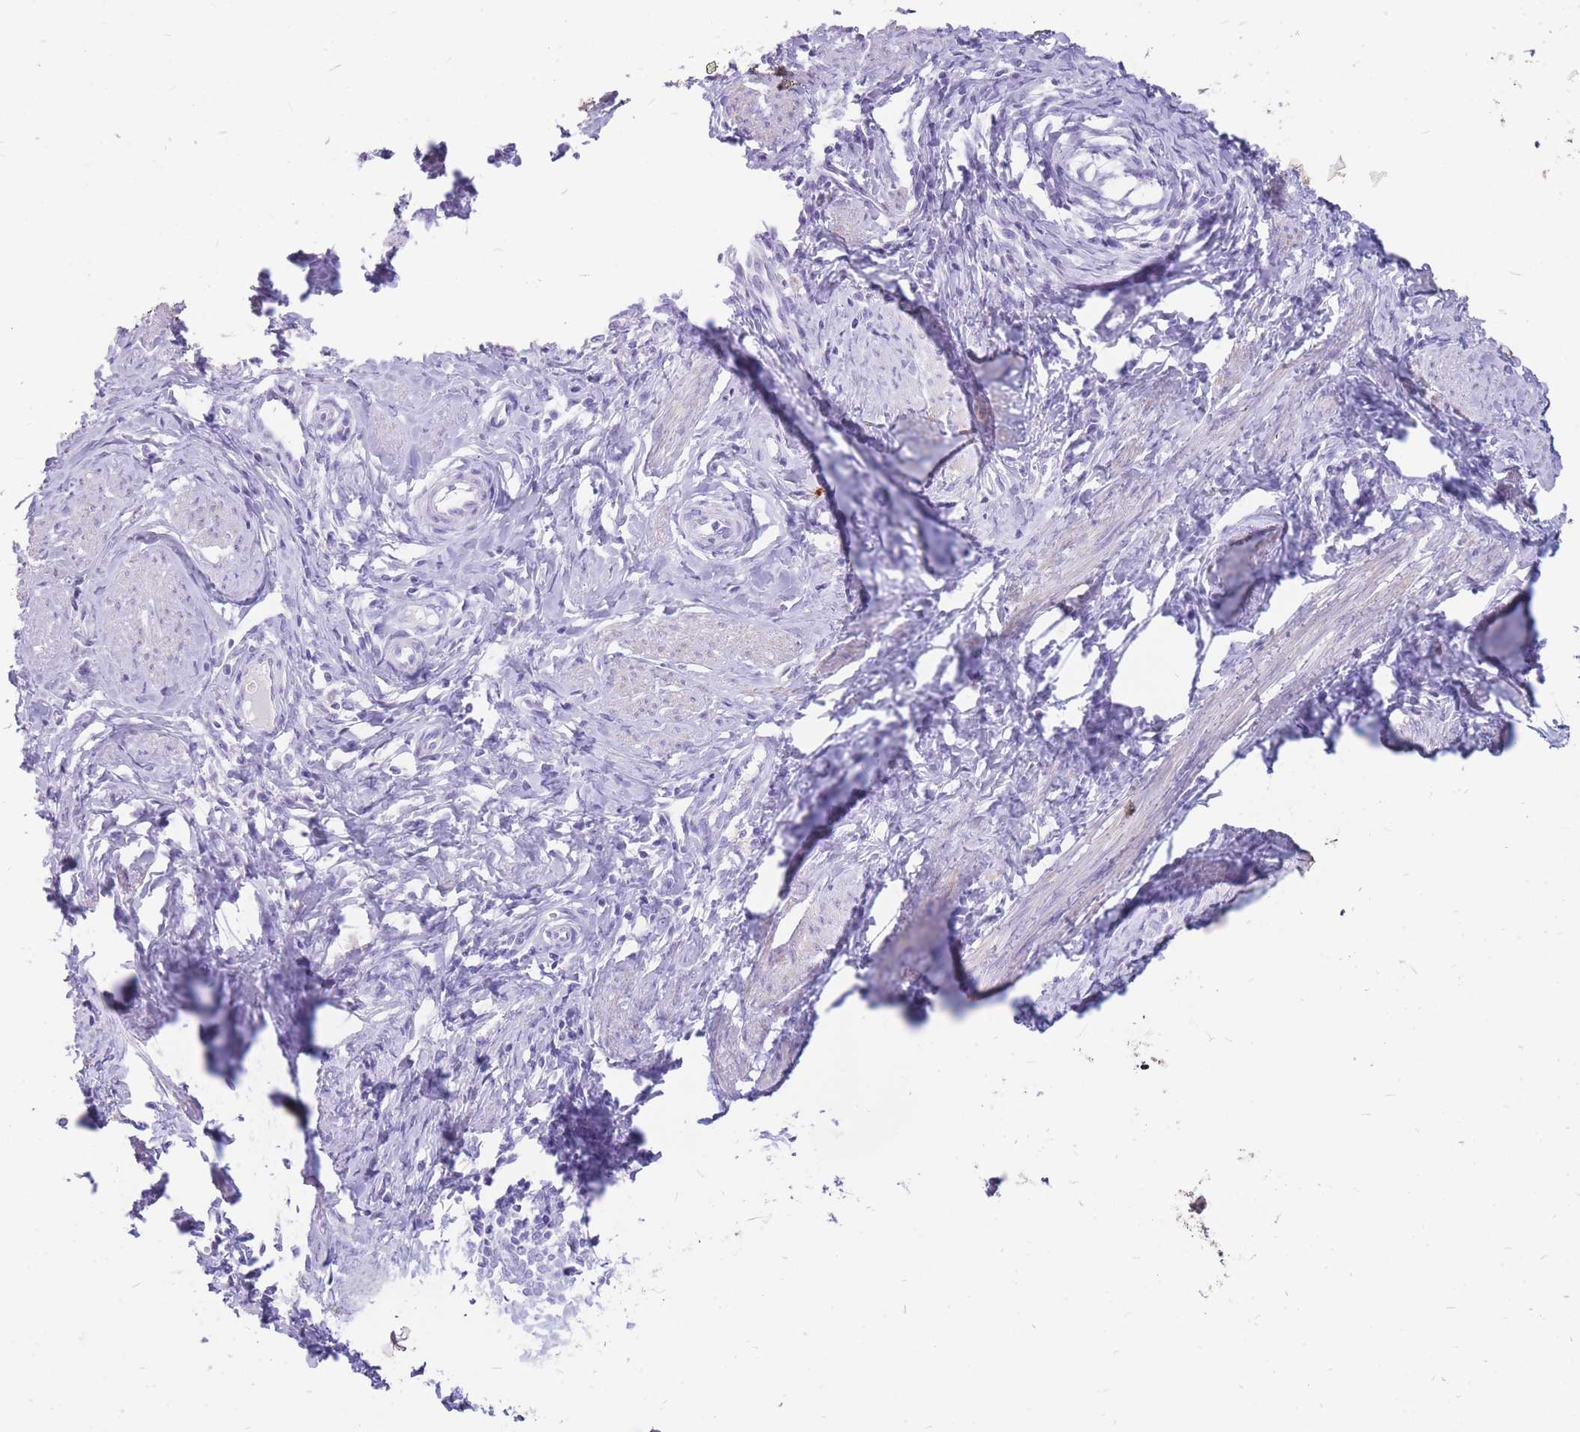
{"staining": {"intensity": "negative", "quantity": "none", "location": "none"}, "tissue": "cervical cancer", "cell_type": "Tumor cells", "image_type": "cancer", "snomed": [{"axis": "morphology", "description": "Adenocarcinoma, NOS"}, {"axis": "topography", "description": "Cervix"}], "caption": "Immunohistochemical staining of cervical cancer reveals no significant staining in tumor cells.", "gene": "CYP21A2", "patient": {"sex": "female", "age": 36}}